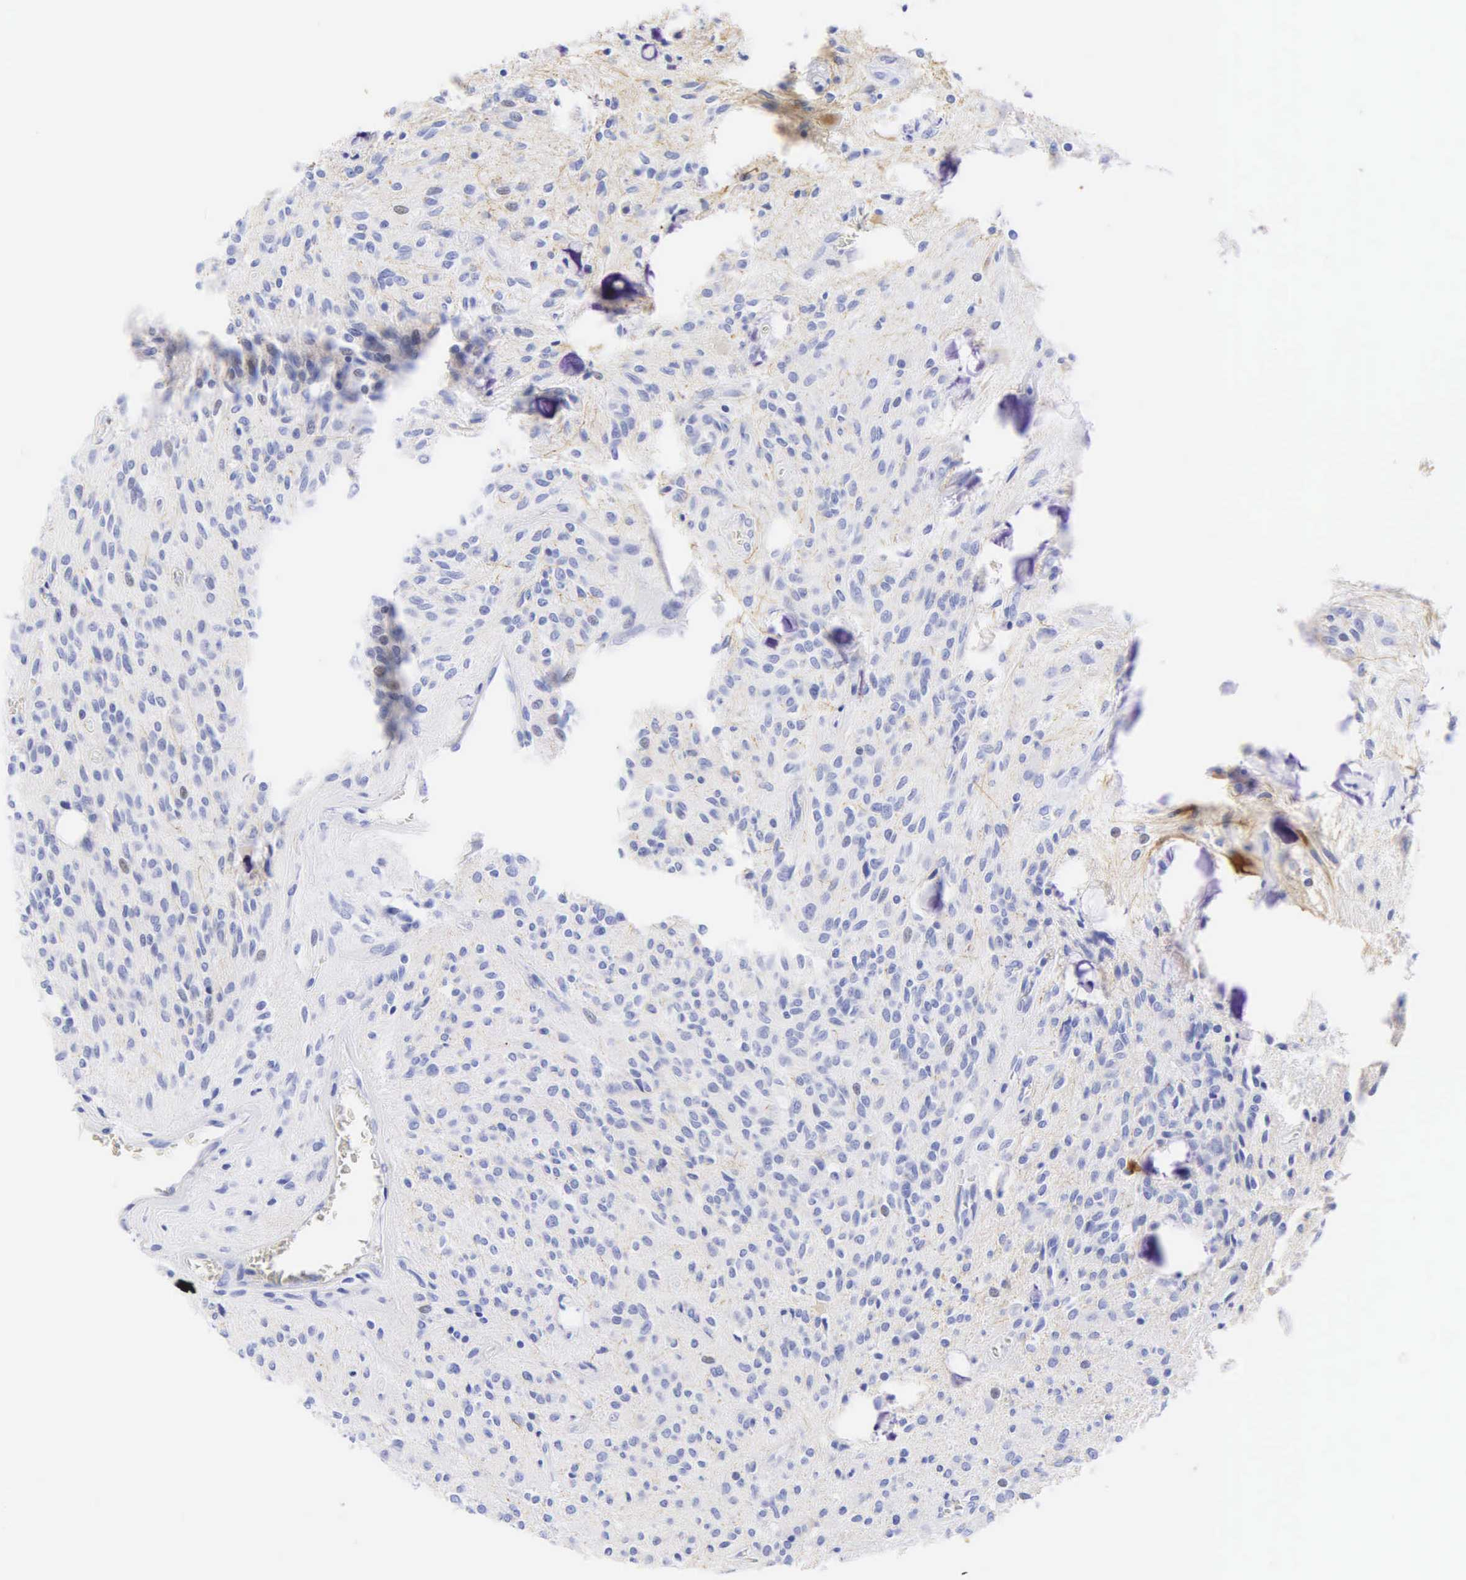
{"staining": {"intensity": "negative", "quantity": "none", "location": "none"}, "tissue": "glioma", "cell_type": "Tumor cells", "image_type": "cancer", "snomed": [{"axis": "morphology", "description": "Glioma, malignant, Low grade"}, {"axis": "topography", "description": "Brain"}], "caption": "DAB (3,3'-diaminobenzidine) immunohistochemical staining of glioma reveals no significant expression in tumor cells. The staining was performed using DAB to visualize the protein expression in brown, while the nuclei were stained in blue with hematoxylin (Magnification: 20x).", "gene": "DES", "patient": {"sex": "female", "age": 15}}